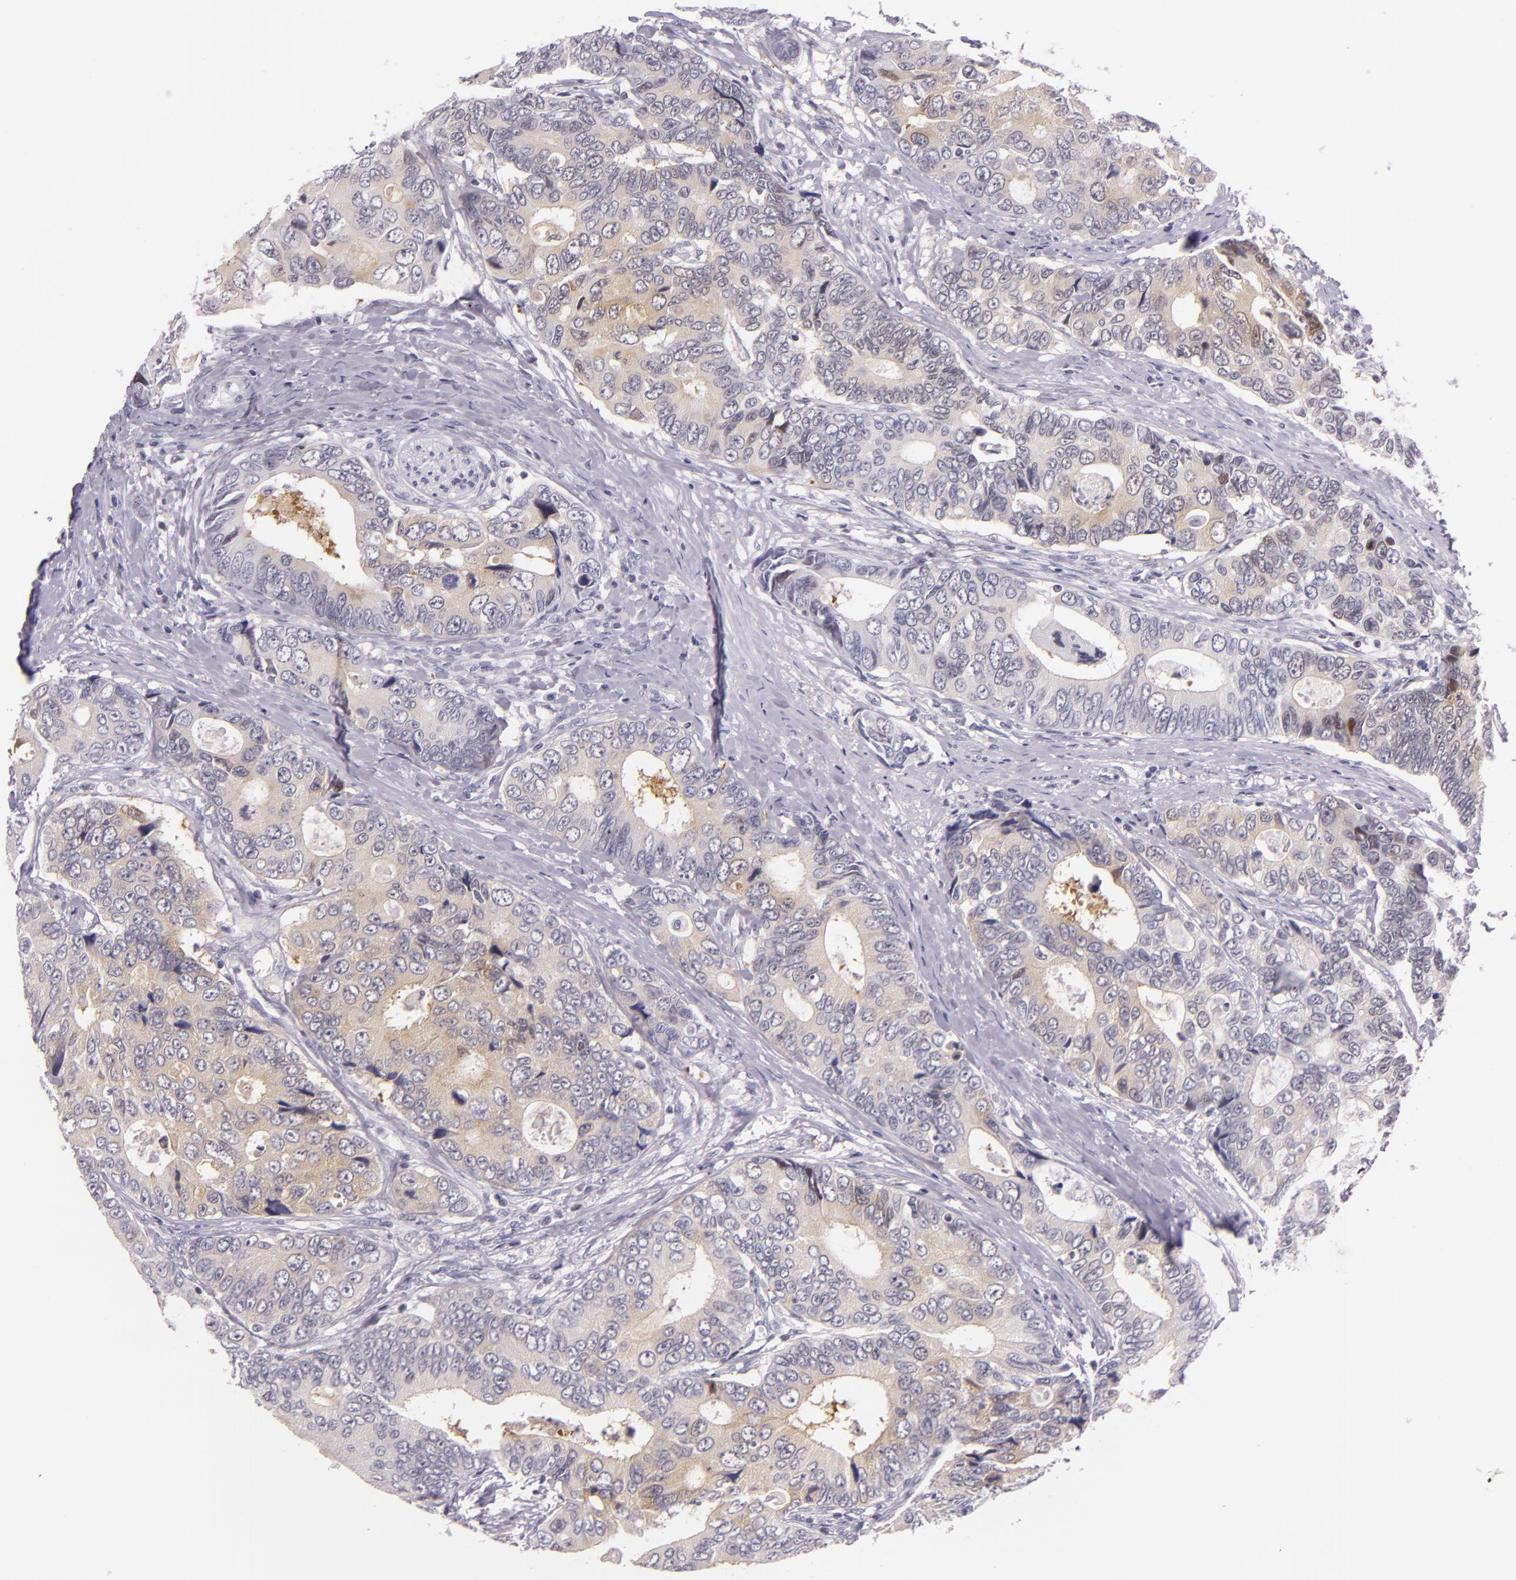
{"staining": {"intensity": "weak", "quantity": "25%-75%", "location": "cytoplasmic/membranous"}, "tissue": "colorectal cancer", "cell_type": "Tumor cells", "image_type": "cancer", "snomed": [{"axis": "morphology", "description": "Adenocarcinoma, NOS"}, {"axis": "topography", "description": "Rectum"}], "caption": "About 25%-75% of tumor cells in human colorectal cancer (adenocarcinoma) exhibit weak cytoplasmic/membranous protein positivity as visualized by brown immunohistochemical staining.", "gene": "HSP90AA1", "patient": {"sex": "female", "age": 67}}